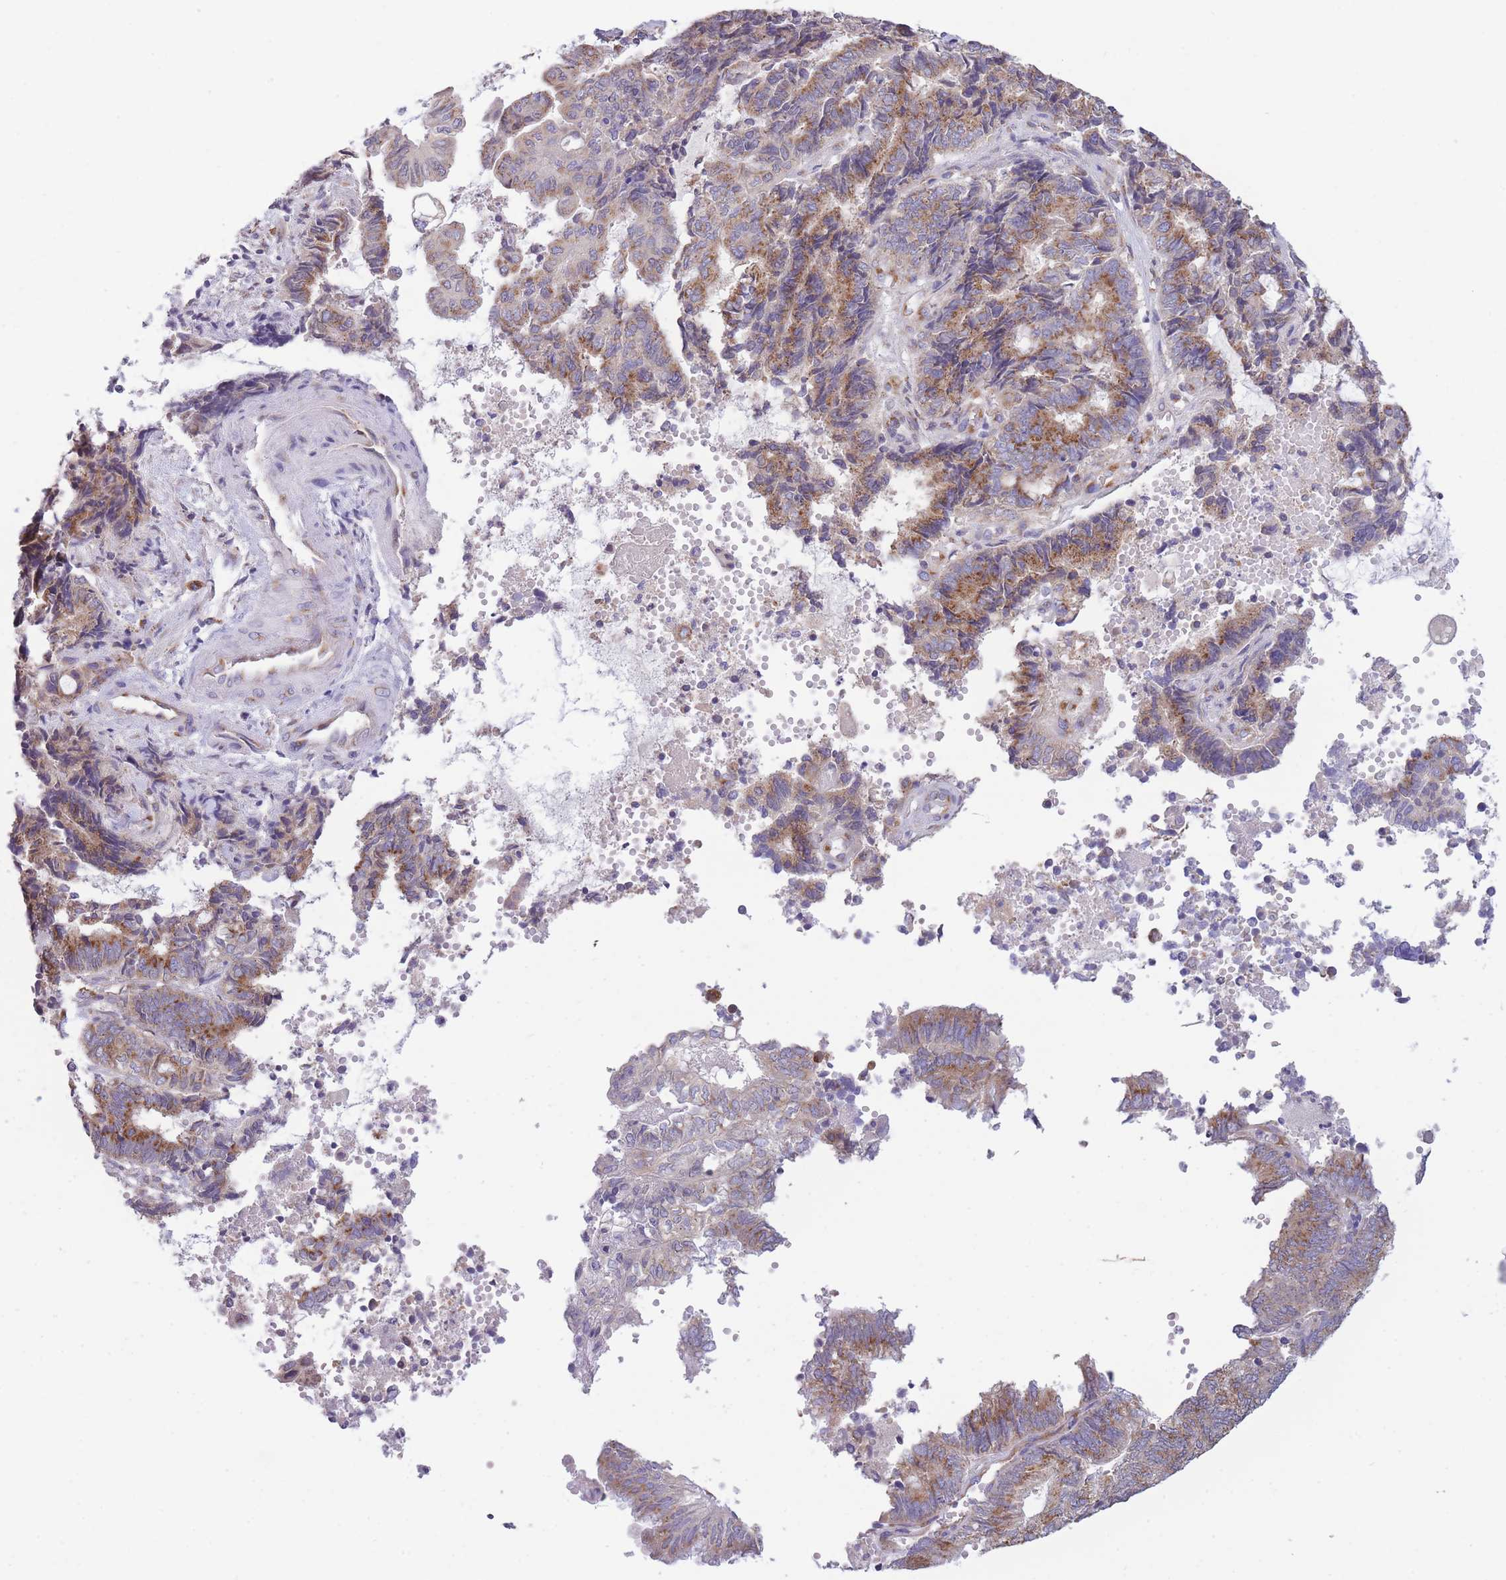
{"staining": {"intensity": "moderate", "quantity": "25%-75%", "location": "cytoplasmic/membranous"}, "tissue": "endometrial cancer", "cell_type": "Tumor cells", "image_type": "cancer", "snomed": [{"axis": "morphology", "description": "Adenocarcinoma, NOS"}, {"axis": "topography", "description": "Uterus"}, {"axis": "topography", "description": "Endometrium"}], "caption": "Moderate cytoplasmic/membranous positivity is present in approximately 25%-75% of tumor cells in endometrial adenocarcinoma.", "gene": "COPG2", "patient": {"sex": "female", "age": 70}}